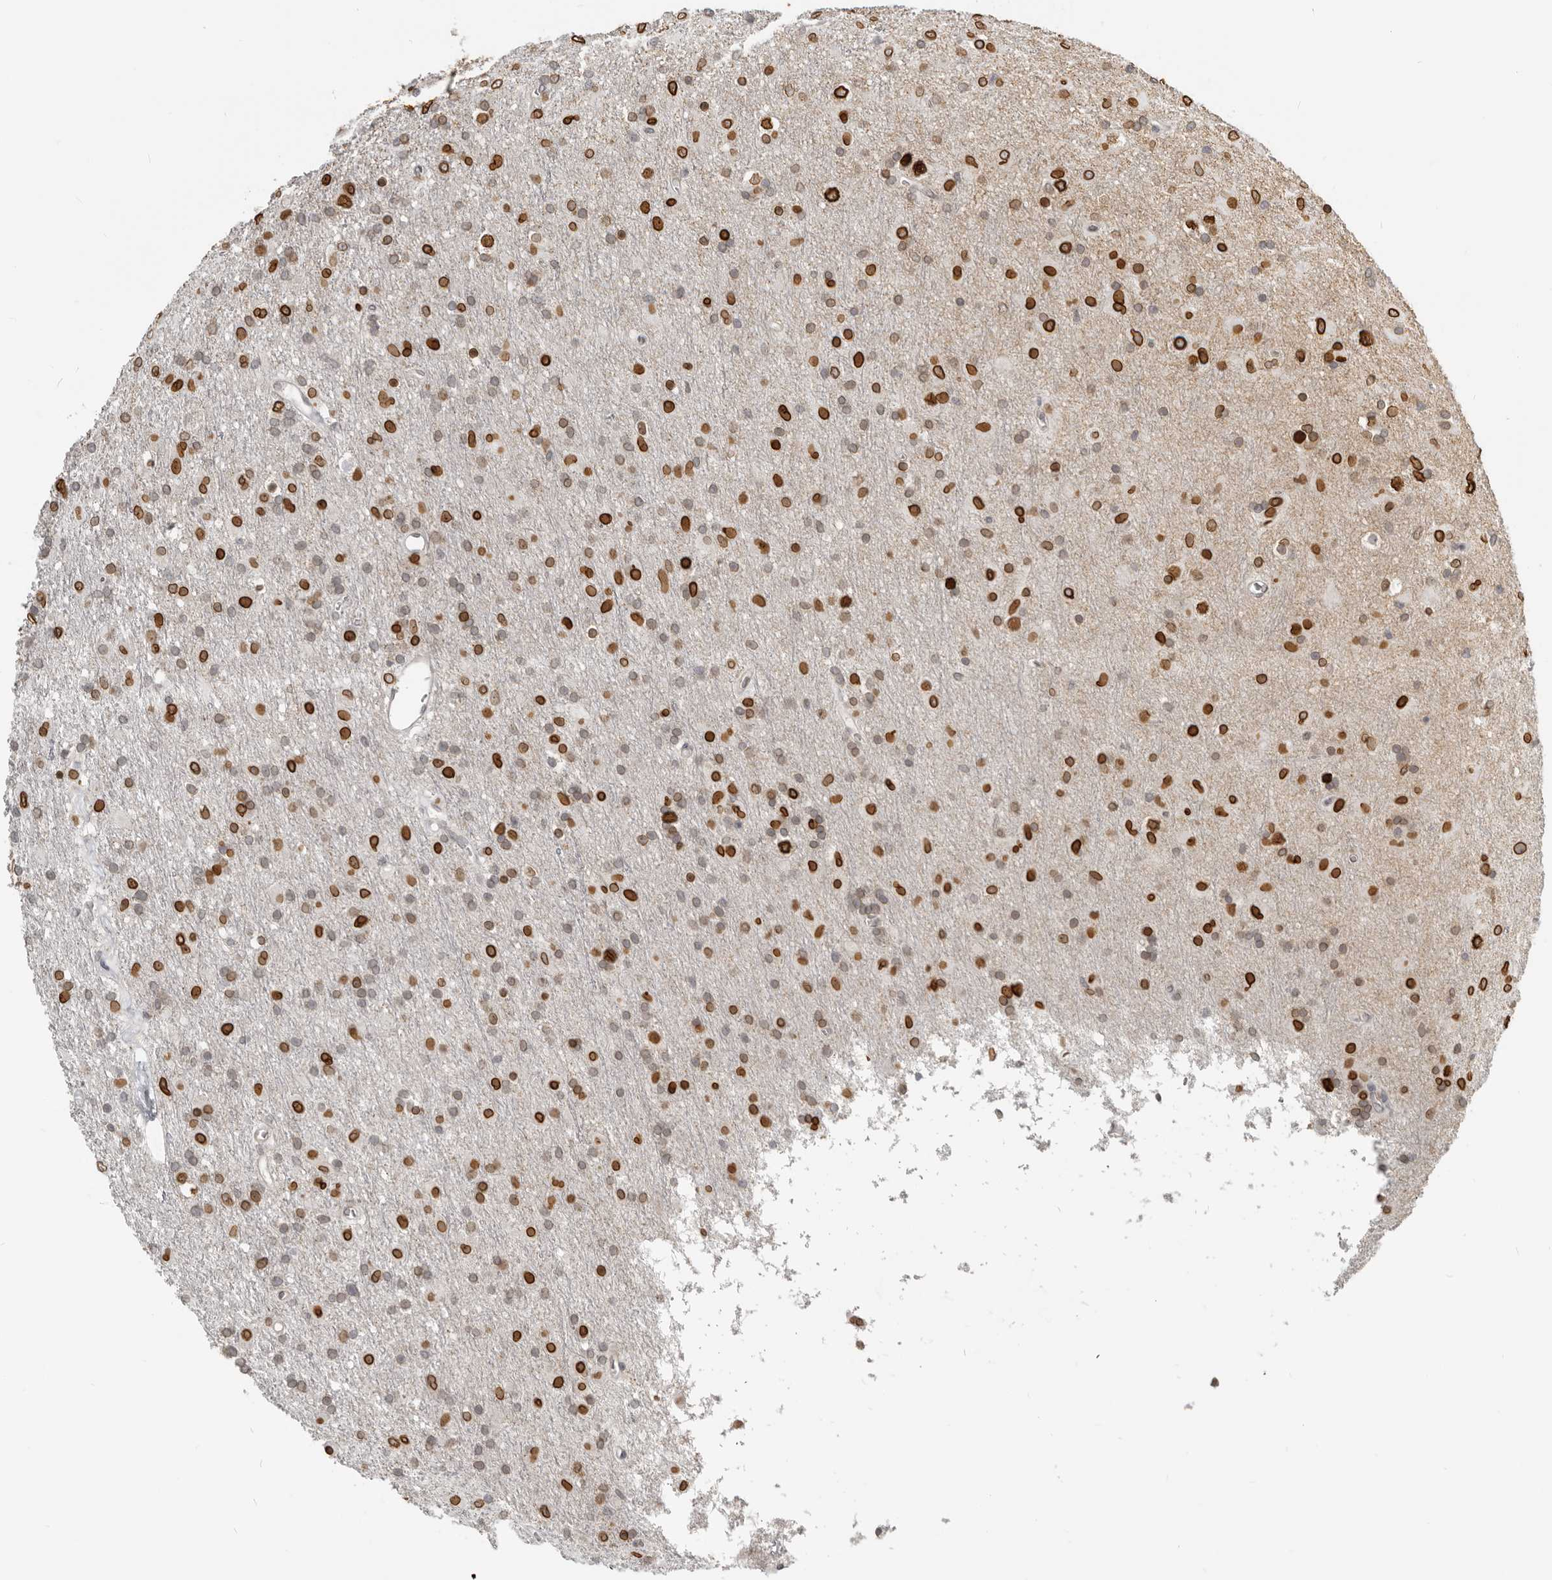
{"staining": {"intensity": "strong", "quantity": "25%-75%", "location": "cytoplasmic/membranous,nuclear"}, "tissue": "glioma", "cell_type": "Tumor cells", "image_type": "cancer", "snomed": [{"axis": "morphology", "description": "Glioma, malignant, Low grade"}, {"axis": "topography", "description": "Brain"}], "caption": "The photomicrograph exhibits staining of glioma, revealing strong cytoplasmic/membranous and nuclear protein expression (brown color) within tumor cells.", "gene": "NUP153", "patient": {"sex": "male", "age": 65}}